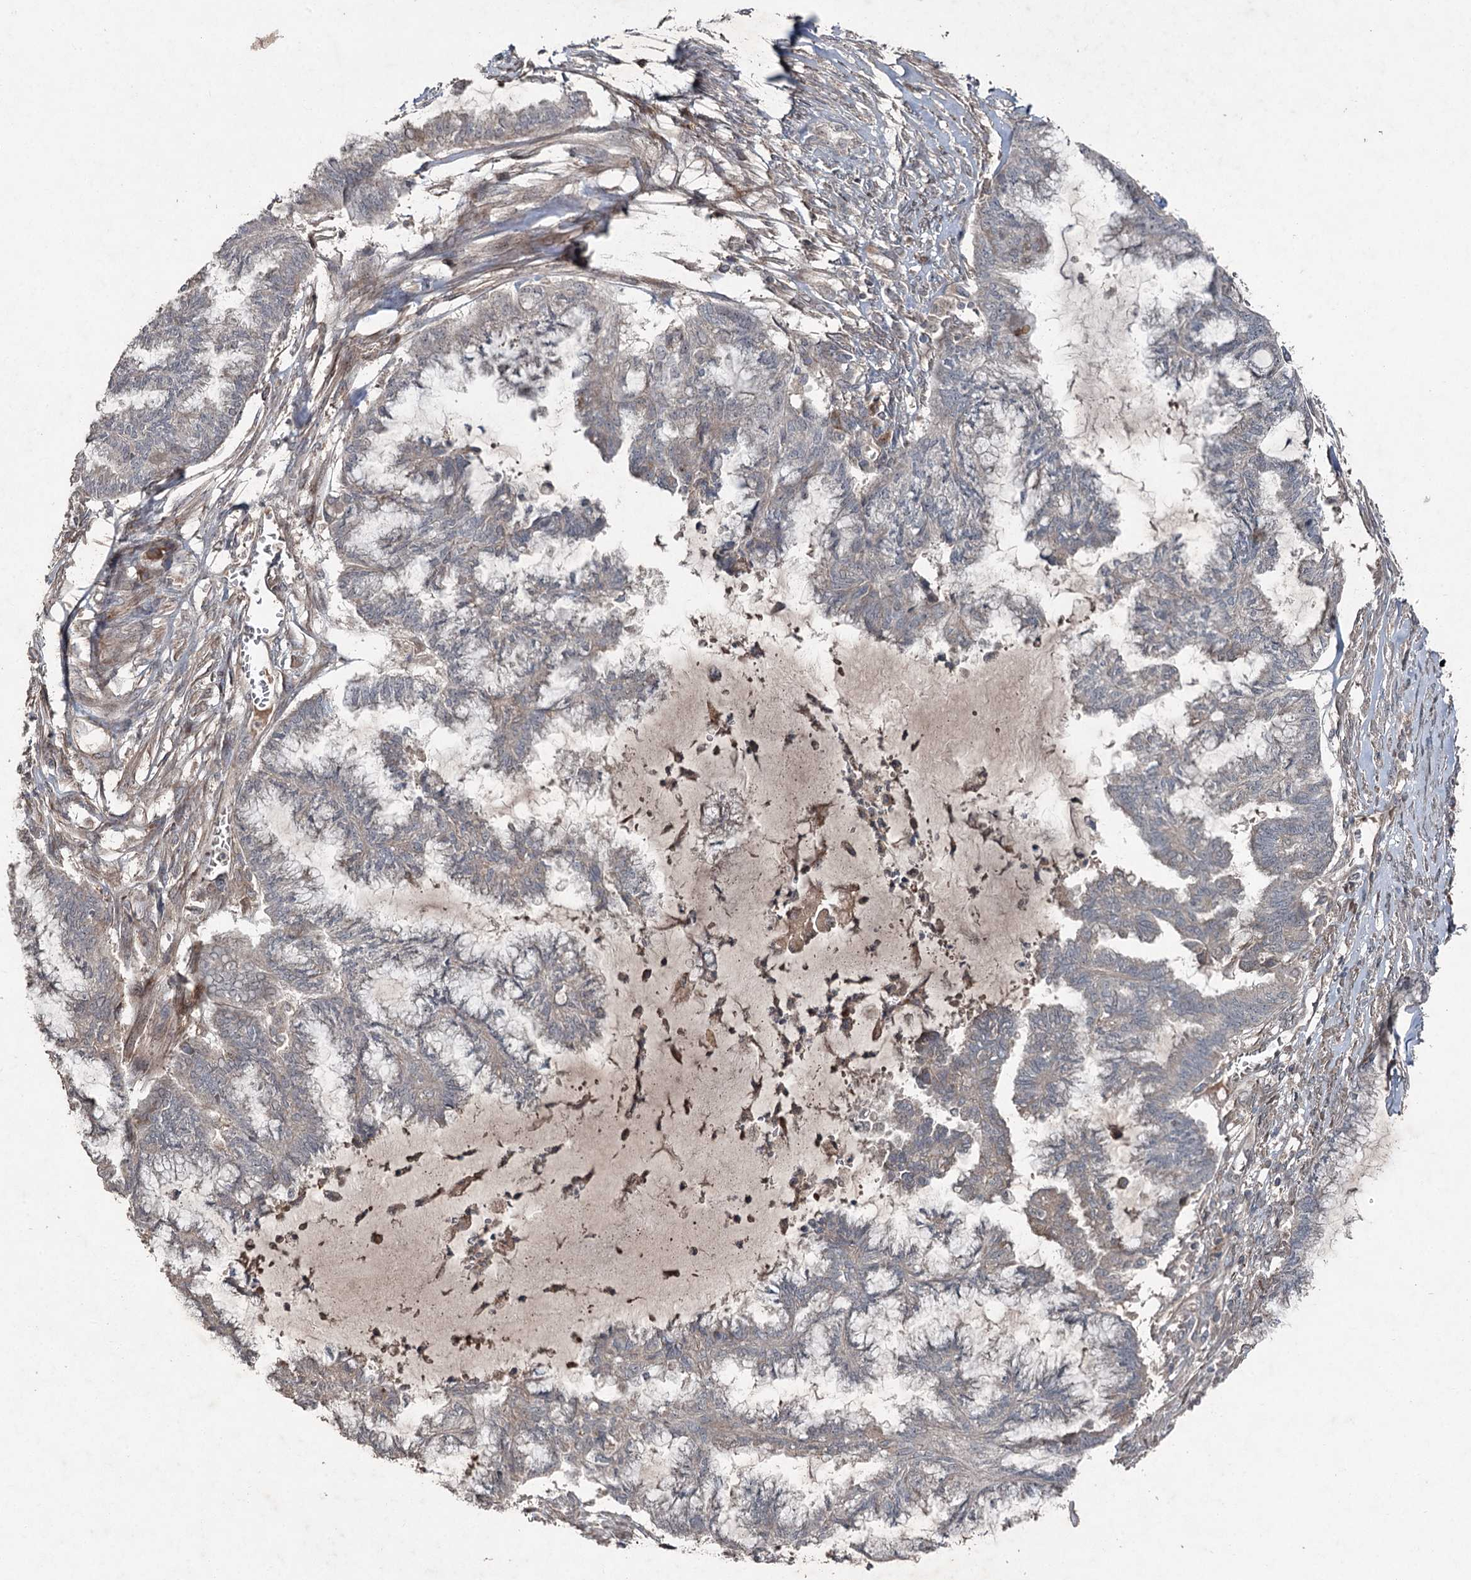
{"staining": {"intensity": "negative", "quantity": "none", "location": "none"}, "tissue": "endometrial cancer", "cell_type": "Tumor cells", "image_type": "cancer", "snomed": [{"axis": "morphology", "description": "Adenocarcinoma, NOS"}, {"axis": "topography", "description": "Endometrium"}], "caption": "Immunohistochemistry micrograph of neoplastic tissue: endometrial adenocarcinoma stained with DAB displays no significant protein expression in tumor cells.", "gene": "MAPK8IP2", "patient": {"sex": "female", "age": 86}}